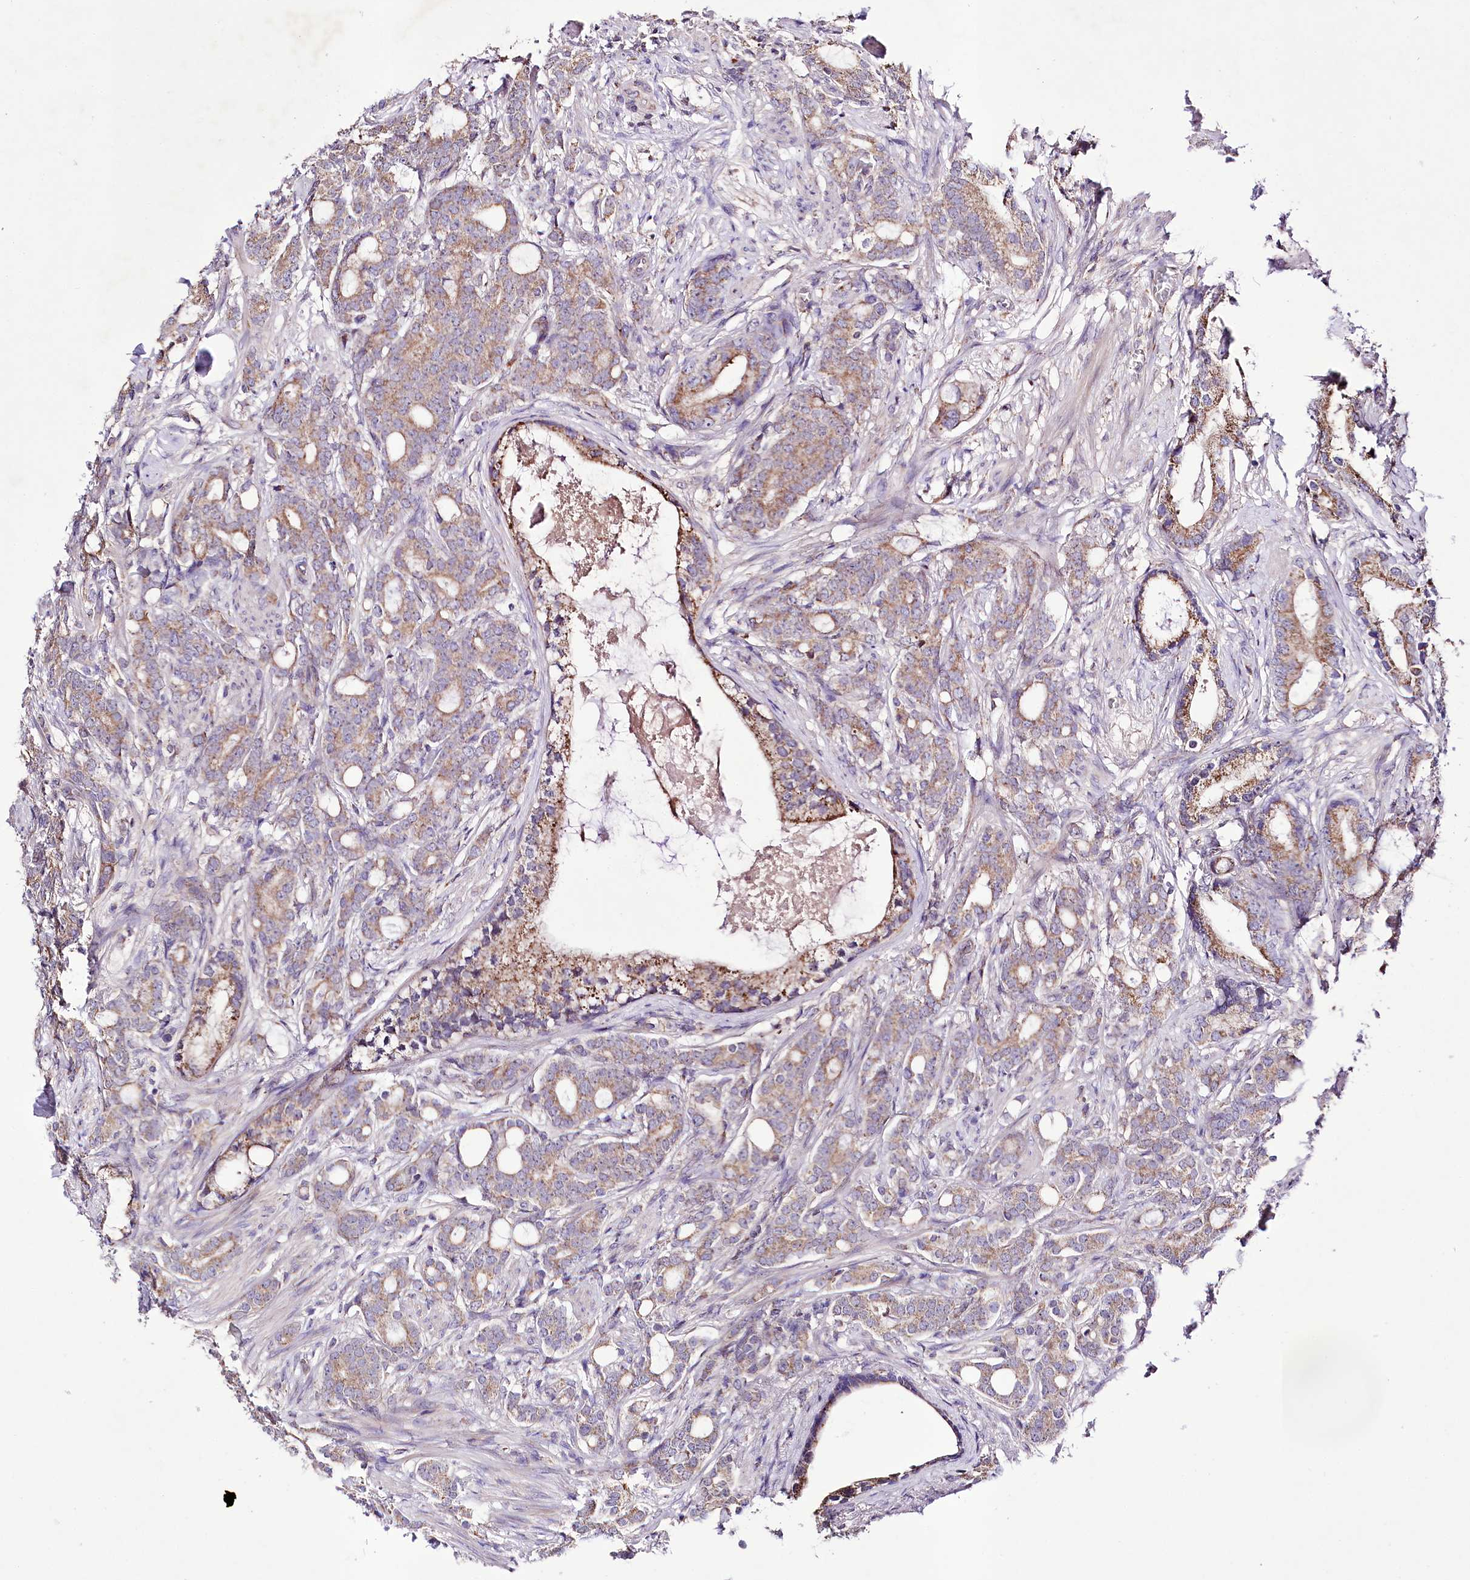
{"staining": {"intensity": "moderate", "quantity": ">75%", "location": "cytoplasmic/membranous"}, "tissue": "prostate cancer", "cell_type": "Tumor cells", "image_type": "cancer", "snomed": [{"axis": "morphology", "description": "Adenocarcinoma, Low grade"}, {"axis": "topography", "description": "Prostate"}], "caption": "Human prostate cancer (low-grade adenocarcinoma) stained with a brown dye demonstrates moderate cytoplasmic/membranous positive expression in about >75% of tumor cells.", "gene": "ATE1", "patient": {"sex": "male", "age": 71}}